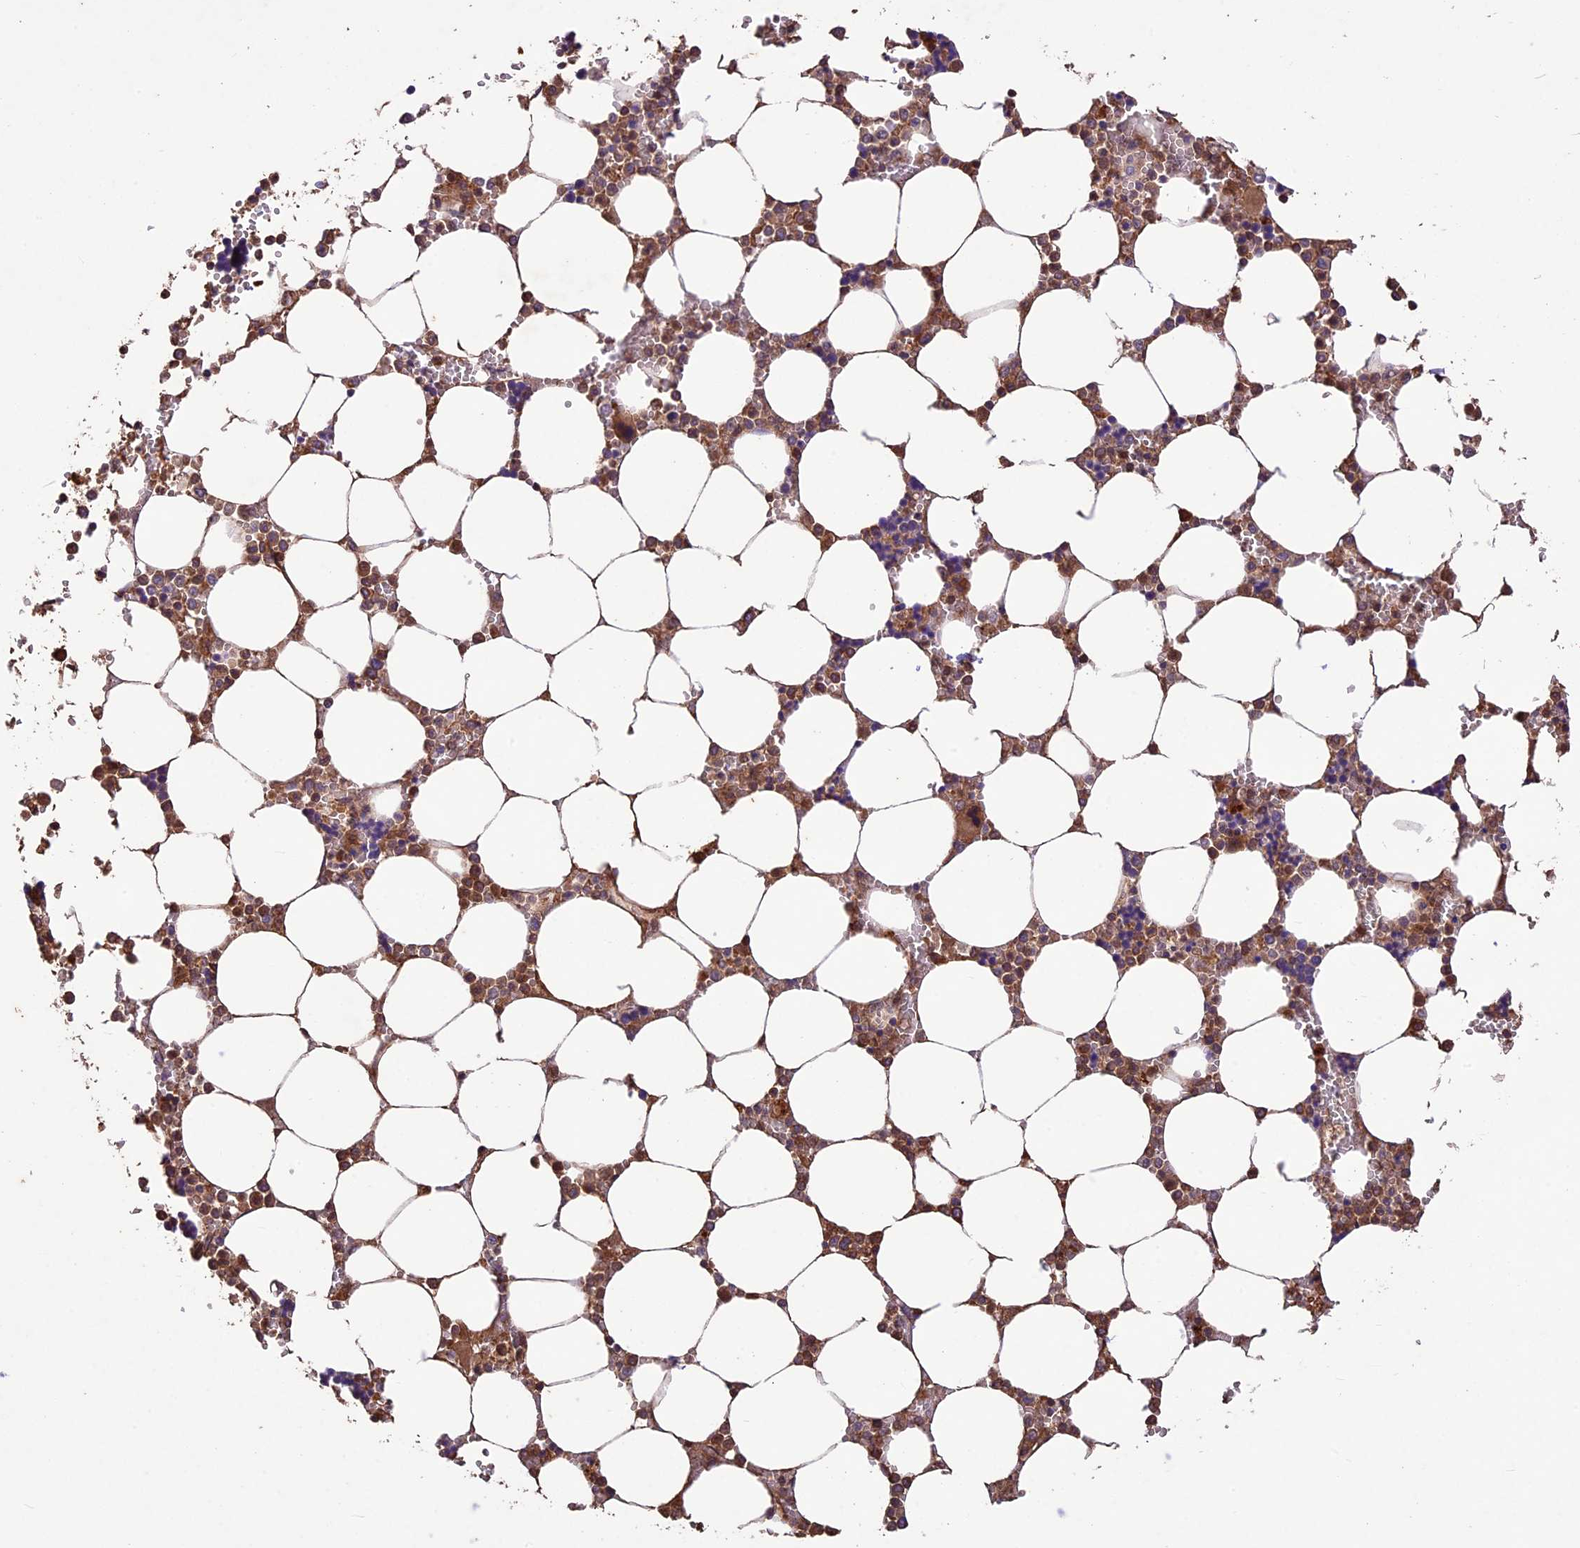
{"staining": {"intensity": "moderate", "quantity": "25%-75%", "location": "cytoplasmic/membranous"}, "tissue": "bone marrow", "cell_type": "Hematopoietic cells", "image_type": "normal", "snomed": [{"axis": "morphology", "description": "Normal tissue, NOS"}, {"axis": "topography", "description": "Bone marrow"}], "caption": "Normal bone marrow was stained to show a protein in brown. There is medium levels of moderate cytoplasmic/membranous staining in about 25%-75% of hematopoietic cells.", "gene": "CRLF1", "patient": {"sex": "male", "age": 64}}